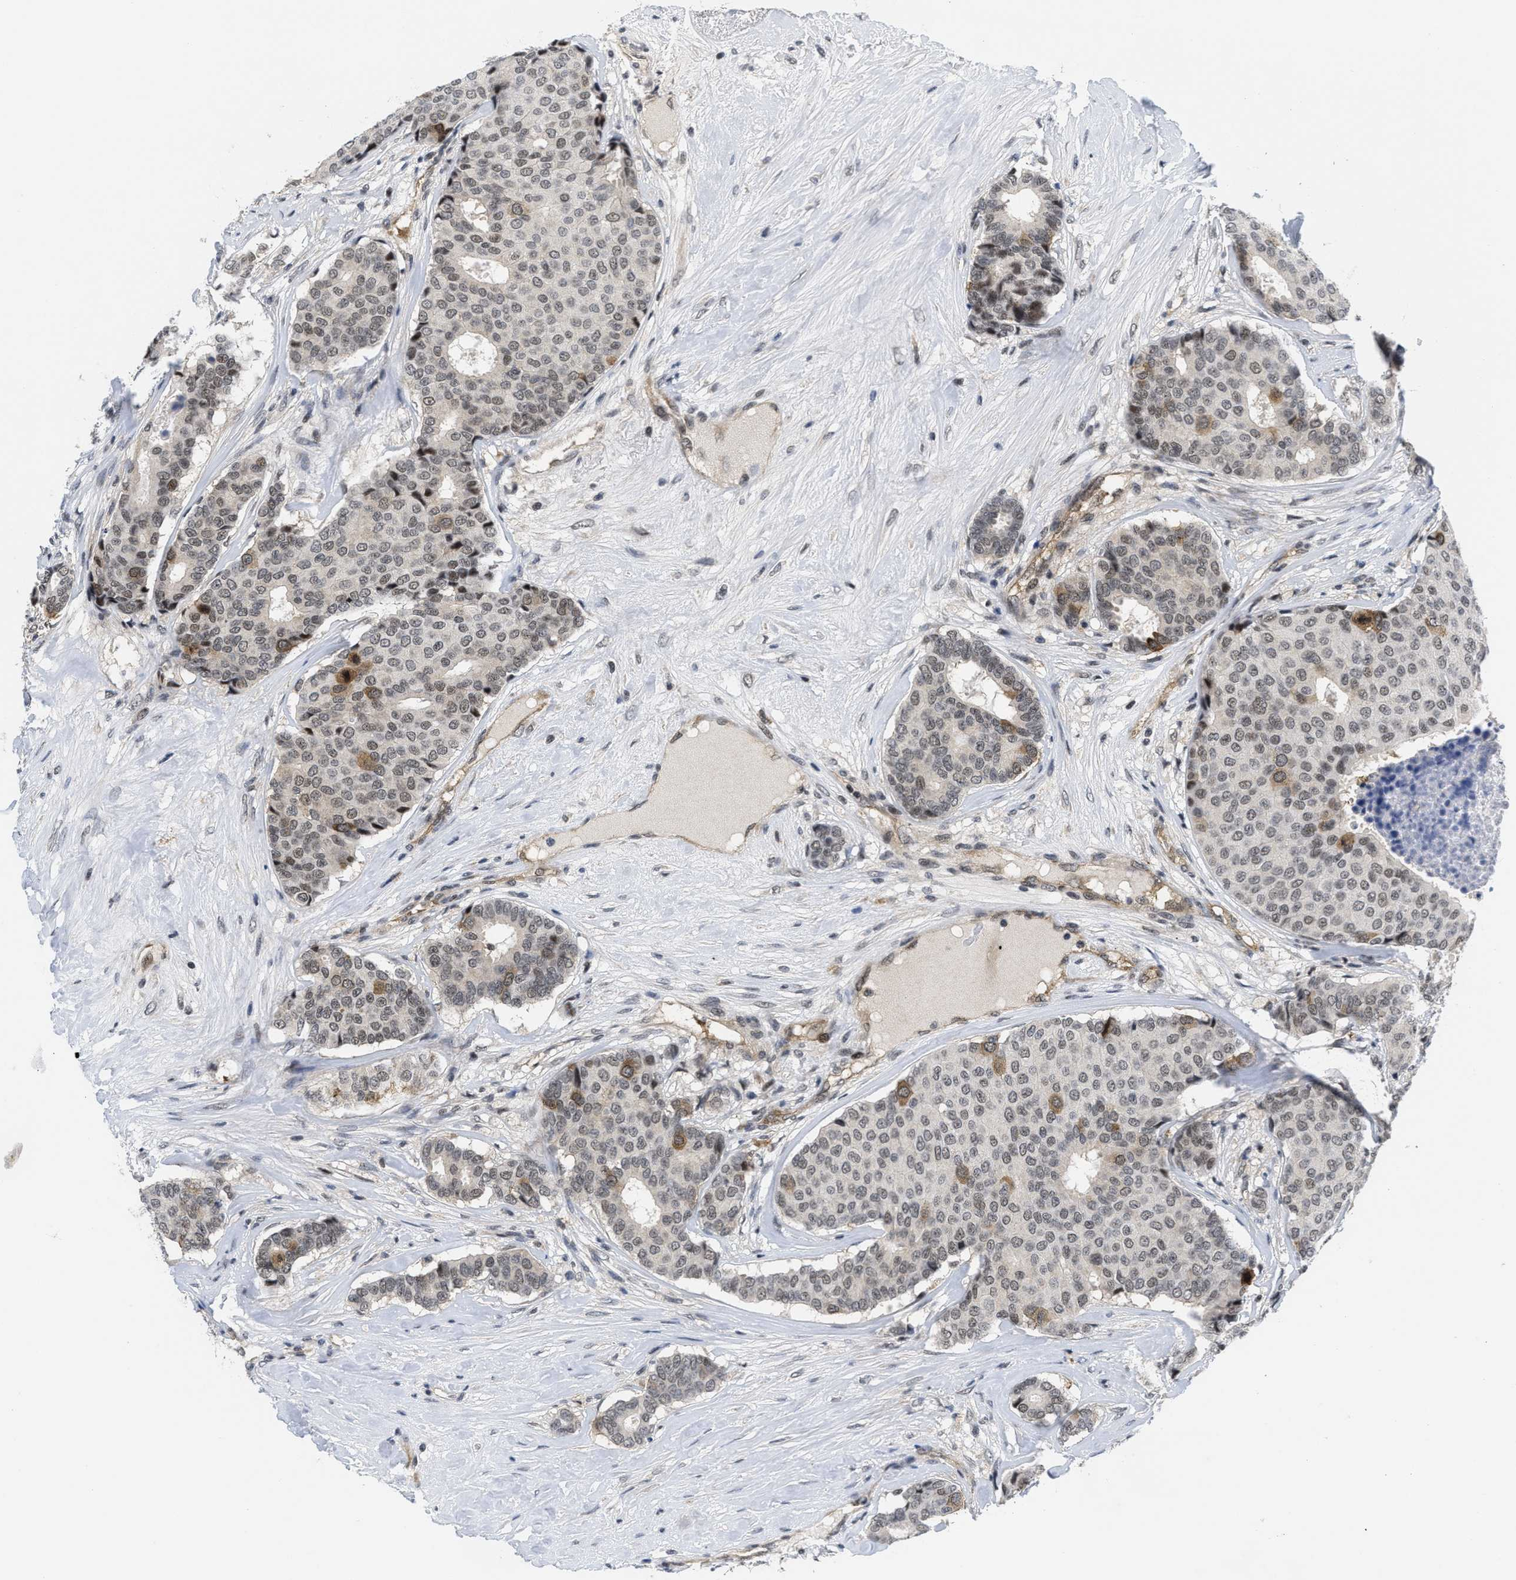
{"staining": {"intensity": "moderate", "quantity": "<25%", "location": "cytoplasmic/membranous,nuclear"}, "tissue": "breast cancer", "cell_type": "Tumor cells", "image_type": "cancer", "snomed": [{"axis": "morphology", "description": "Duct carcinoma"}, {"axis": "topography", "description": "Breast"}], "caption": "Immunohistochemistry (DAB) staining of human breast cancer exhibits moderate cytoplasmic/membranous and nuclear protein expression in approximately <25% of tumor cells.", "gene": "HIF1A", "patient": {"sex": "female", "age": 75}}